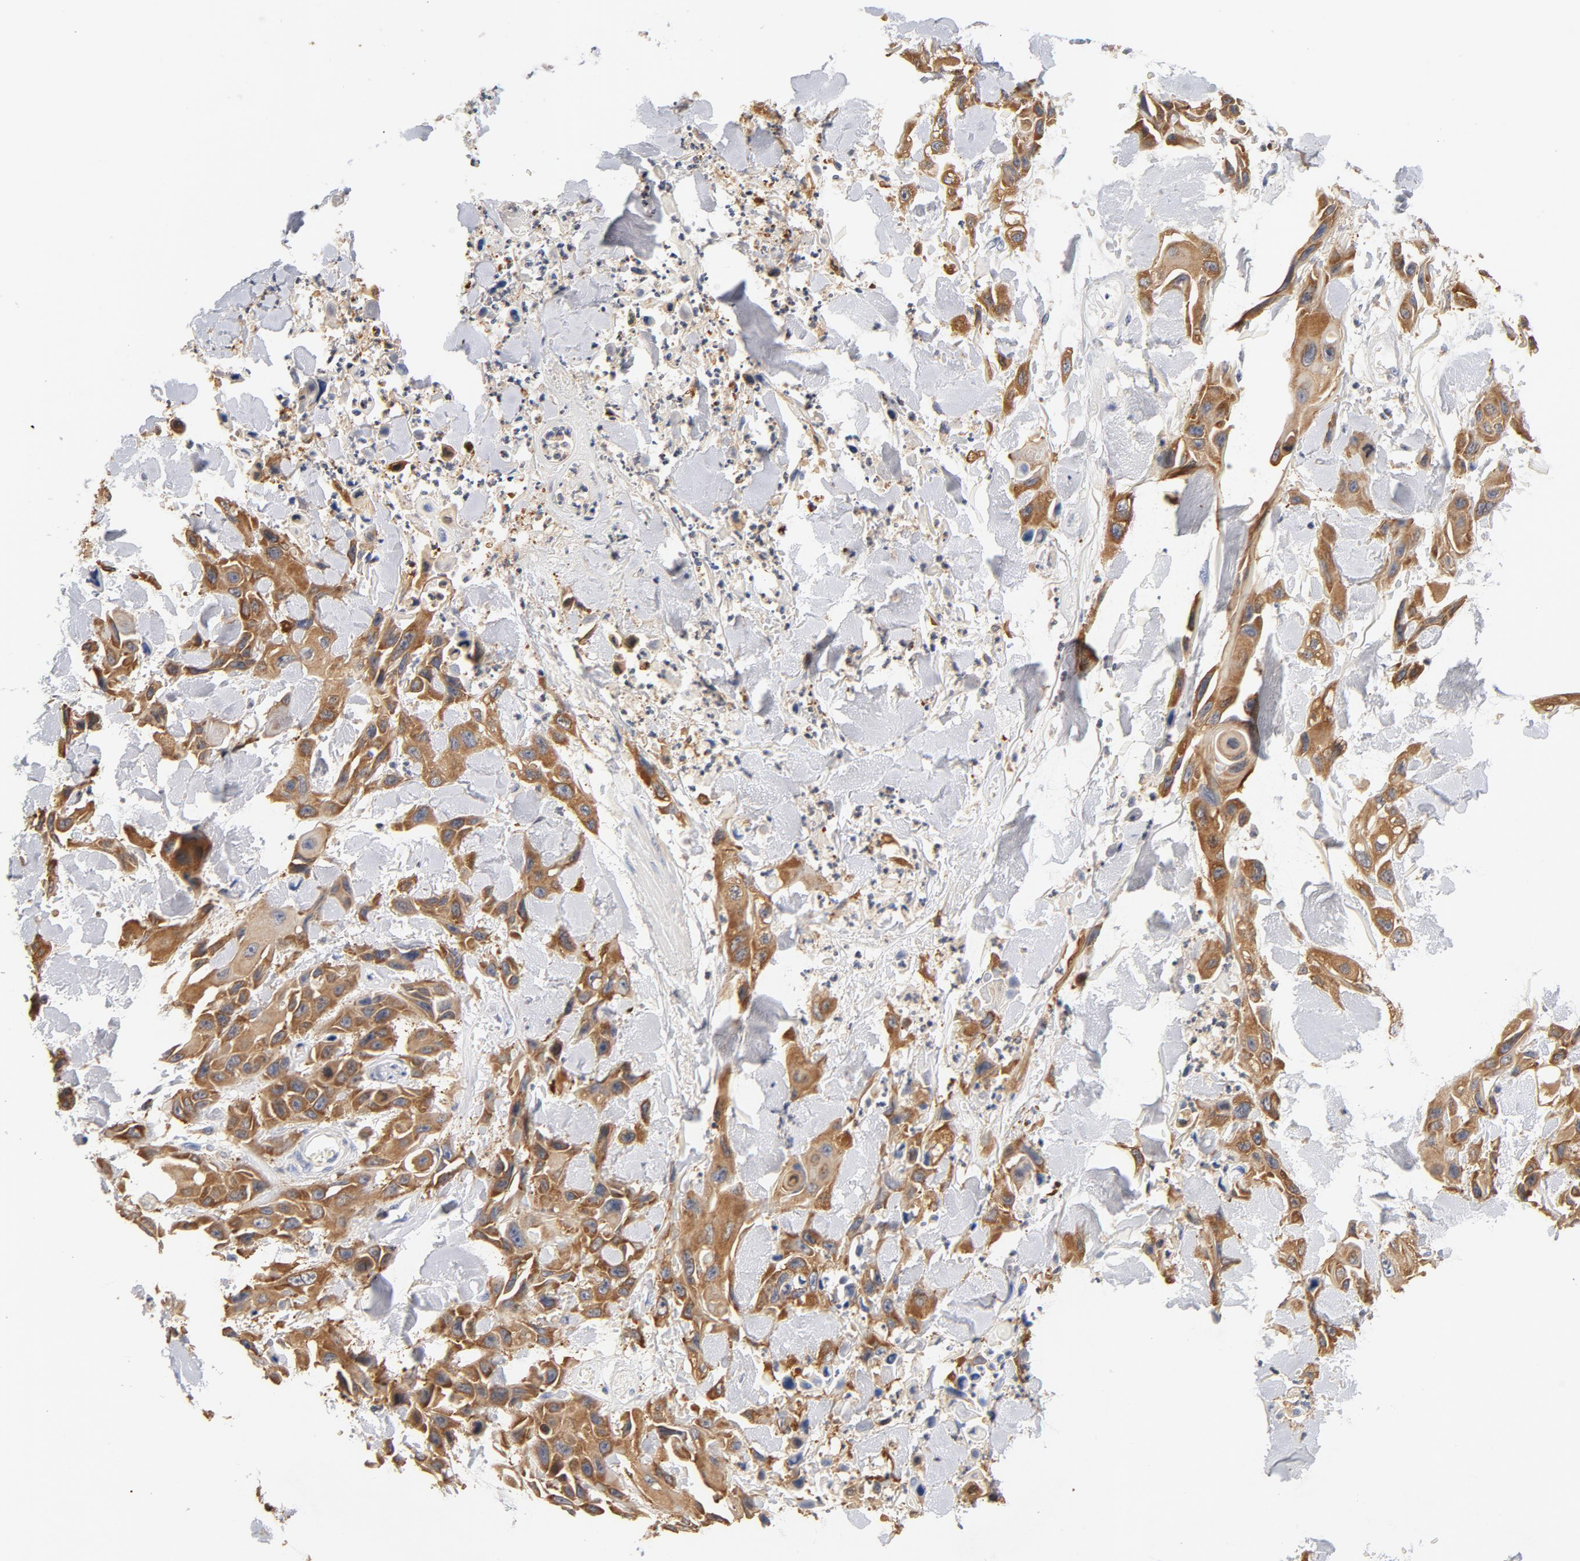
{"staining": {"intensity": "moderate", "quantity": ">75%", "location": "cytoplasmic/membranous"}, "tissue": "skin cancer", "cell_type": "Tumor cells", "image_type": "cancer", "snomed": [{"axis": "morphology", "description": "Squamous cell carcinoma, NOS"}, {"axis": "topography", "description": "Skin"}, {"axis": "topography", "description": "Anal"}], "caption": "Skin squamous cell carcinoma stained for a protein (brown) exhibits moderate cytoplasmic/membranous positive expression in approximately >75% of tumor cells.", "gene": "EZR", "patient": {"sex": "female", "age": 55}}